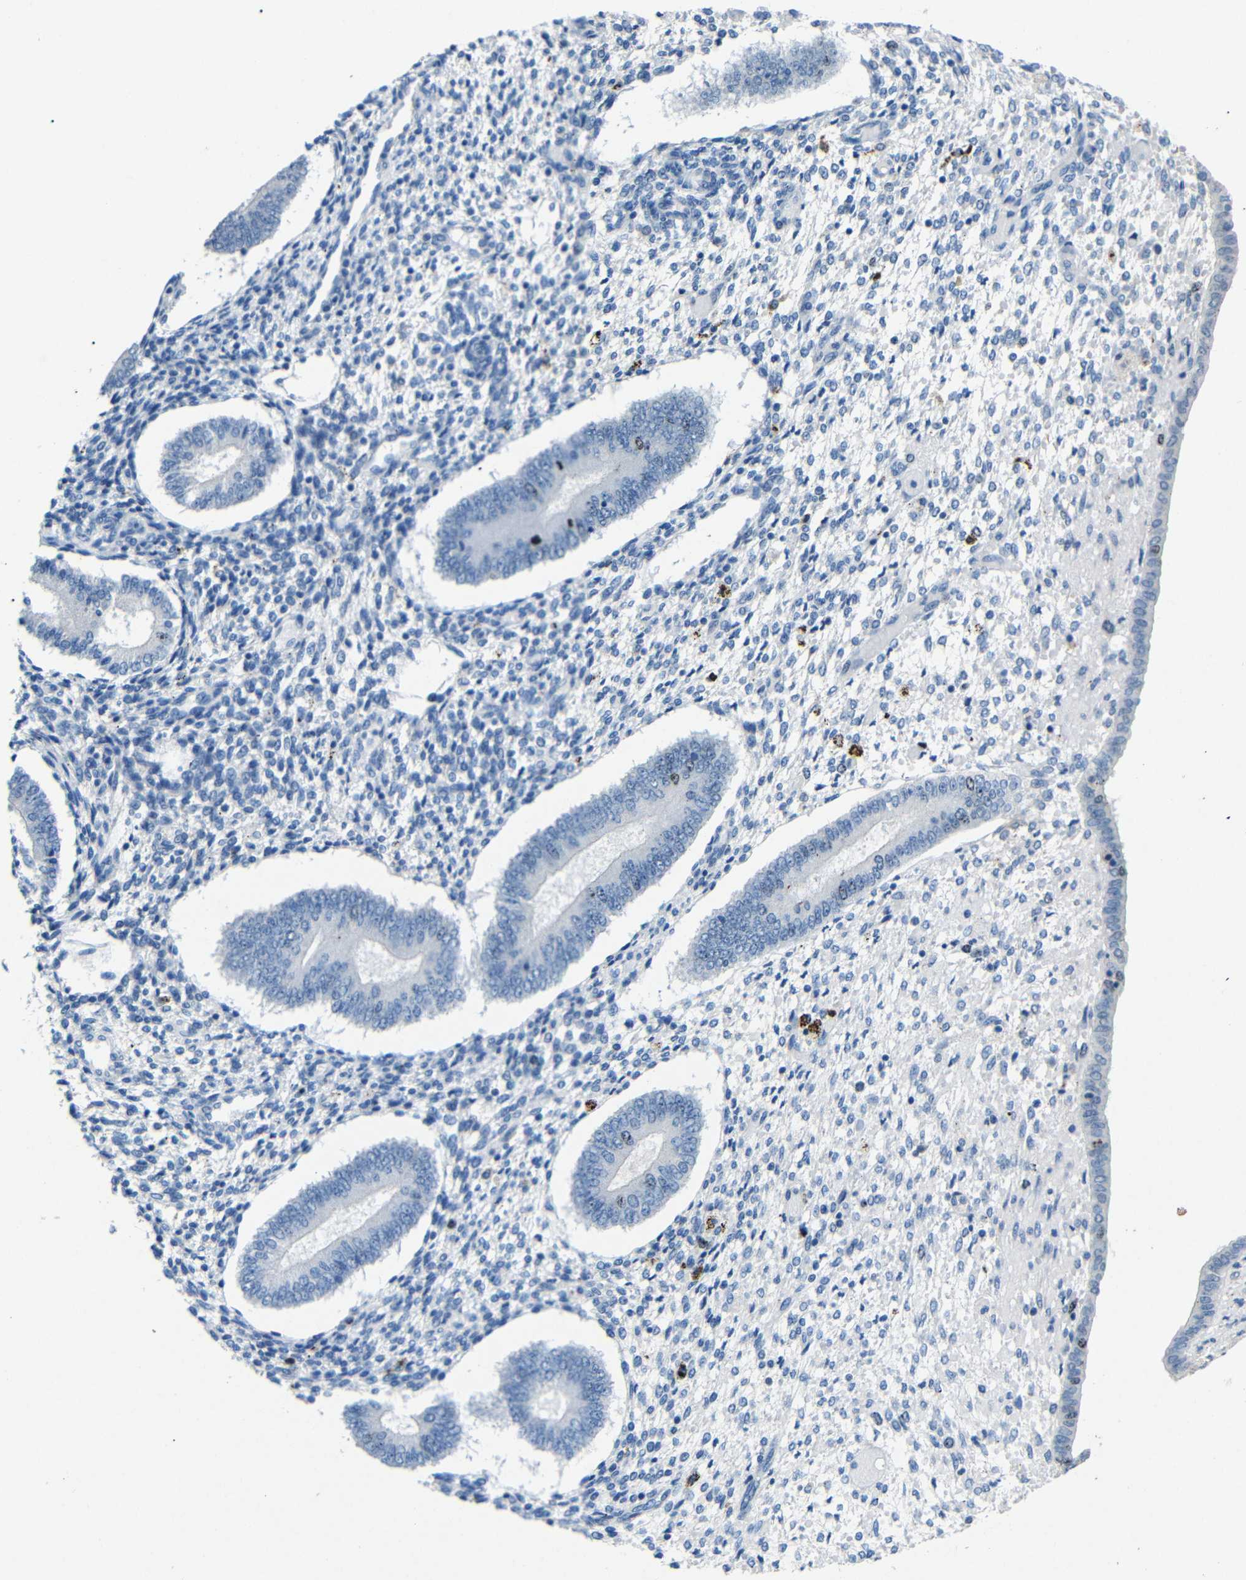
{"staining": {"intensity": "negative", "quantity": "none", "location": "none"}, "tissue": "endometrium", "cell_type": "Cells in endometrial stroma", "image_type": "normal", "snomed": [{"axis": "morphology", "description": "Normal tissue, NOS"}, {"axis": "topography", "description": "Endometrium"}], "caption": "High magnification brightfield microscopy of normal endometrium stained with DAB (brown) and counterstained with hematoxylin (blue): cells in endometrial stroma show no significant staining.", "gene": "INCENP", "patient": {"sex": "female", "age": 42}}